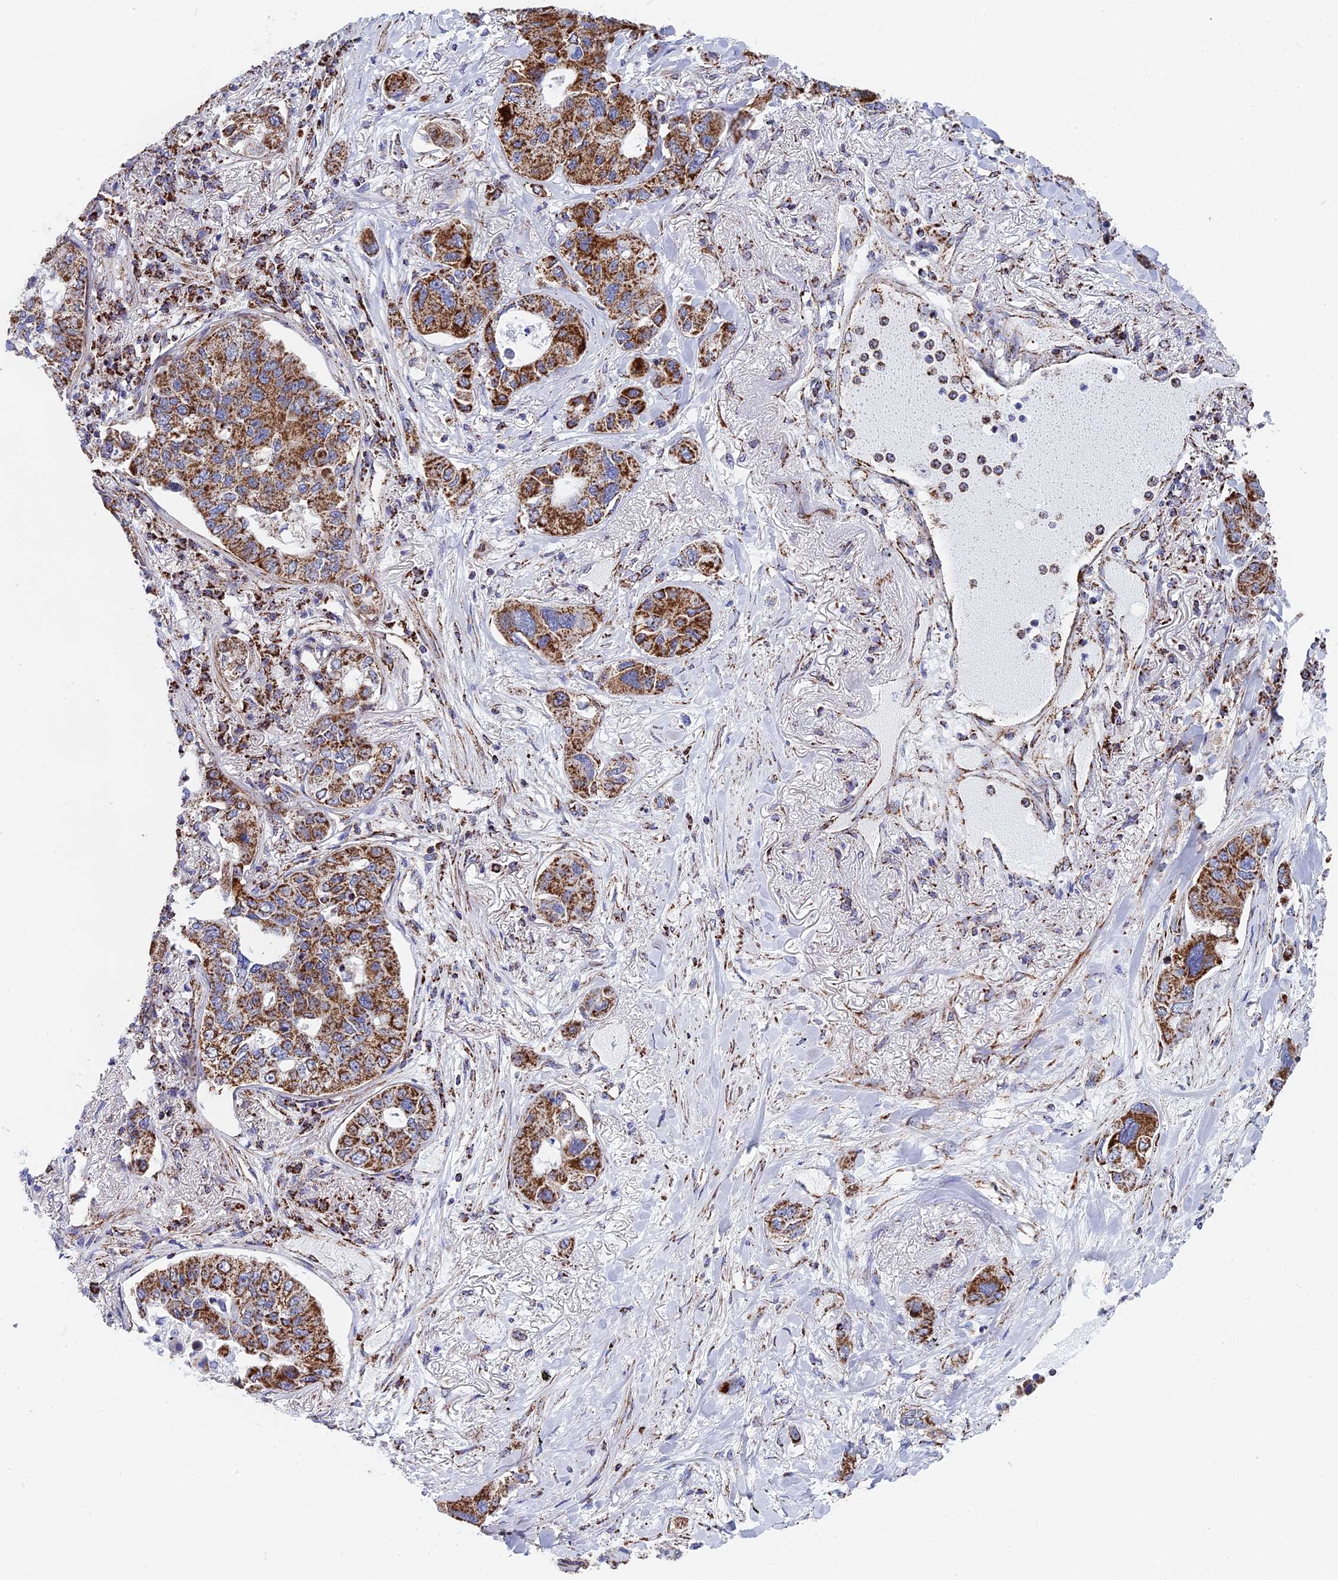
{"staining": {"intensity": "strong", "quantity": ">75%", "location": "cytoplasmic/membranous"}, "tissue": "lung cancer", "cell_type": "Tumor cells", "image_type": "cancer", "snomed": [{"axis": "morphology", "description": "Adenocarcinoma, NOS"}, {"axis": "topography", "description": "Lung"}], "caption": "Immunohistochemical staining of adenocarcinoma (lung) demonstrates high levels of strong cytoplasmic/membranous expression in approximately >75% of tumor cells. (IHC, brightfield microscopy, high magnification).", "gene": "CDC16", "patient": {"sex": "male", "age": 49}}